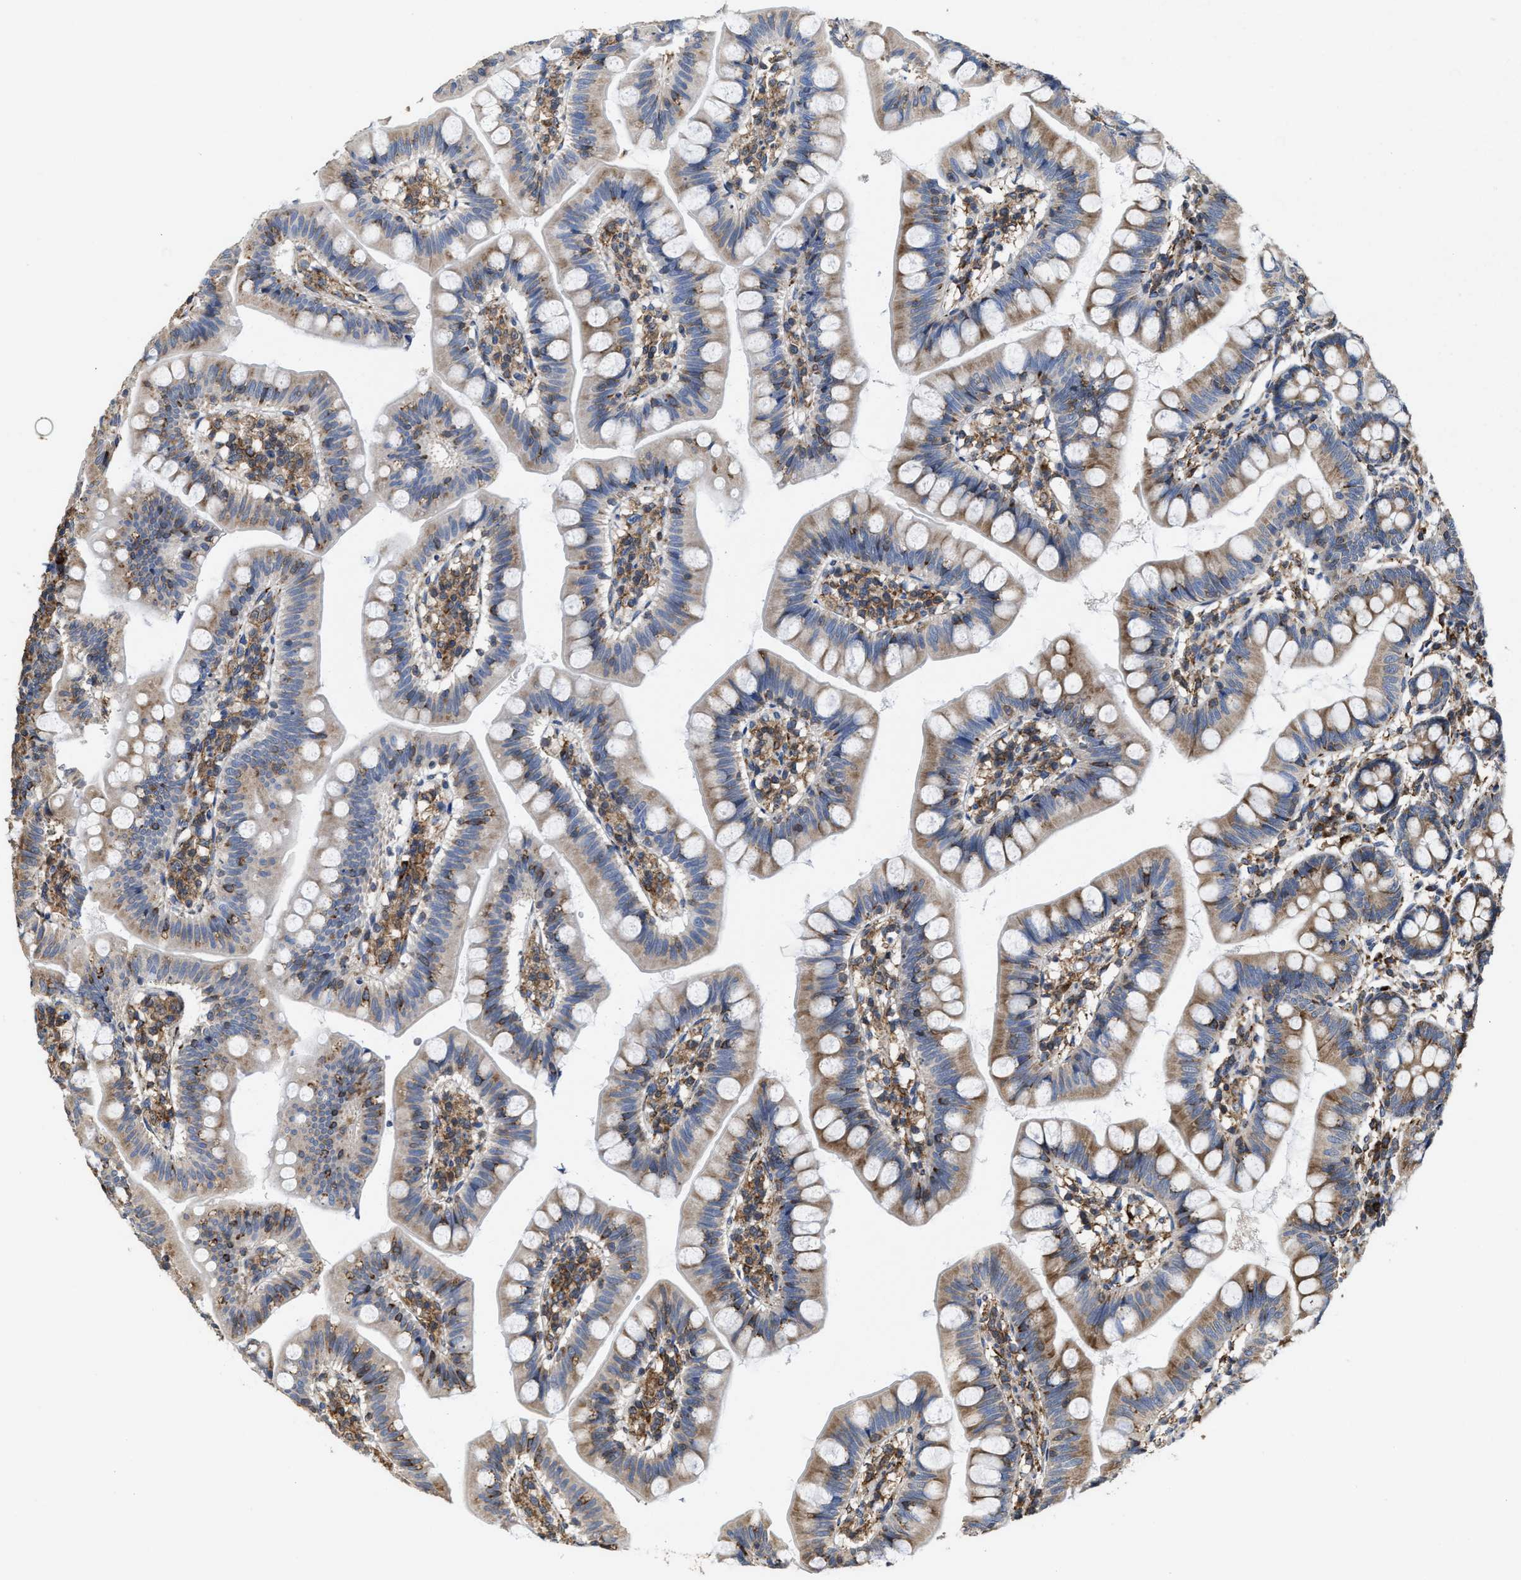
{"staining": {"intensity": "strong", "quantity": ">75%", "location": "cytoplasmic/membranous"}, "tissue": "small intestine", "cell_type": "Glandular cells", "image_type": "normal", "snomed": [{"axis": "morphology", "description": "Normal tissue, NOS"}, {"axis": "topography", "description": "Small intestine"}], "caption": "Immunohistochemical staining of benign small intestine exhibits >75% levels of strong cytoplasmic/membranous protein positivity in approximately >75% of glandular cells.", "gene": "FGD3", "patient": {"sex": "male", "age": 7}}